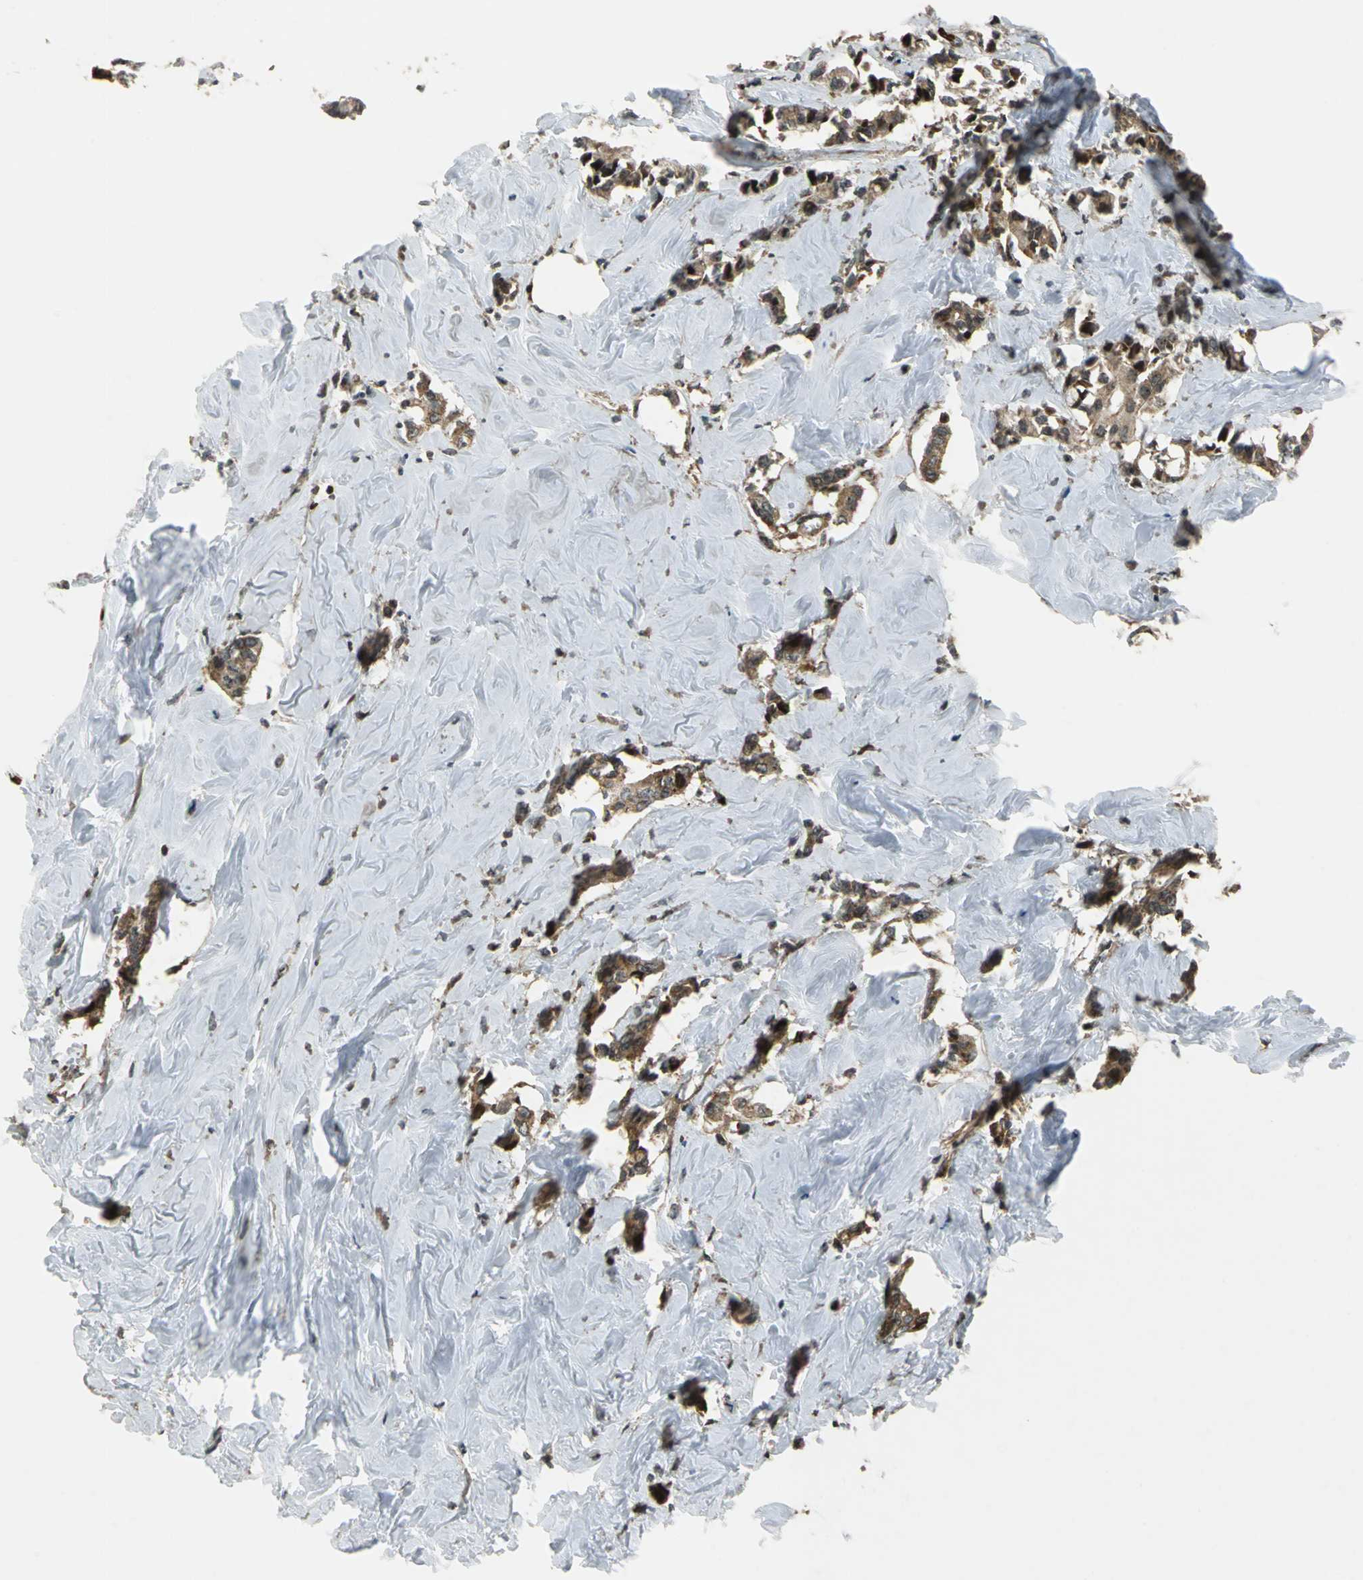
{"staining": {"intensity": "moderate", "quantity": ">75%", "location": "cytoplasmic/membranous"}, "tissue": "breast cancer", "cell_type": "Tumor cells", "image_type": "cancer", "snomed": [{"axis": "morphology", "description": "Duct carcinoma"}, {"axis": "topography", "description": "Breast"}], "caption": "Moderate cytoplasmic/membranous positivity for a protein is appreciated in about >75% of tumor cells of breast infiltrating ductal carcinoma using immunohistochemistry (IHC).", "gene": "AATF", "patient": {"sex": "female", "age": 84}}